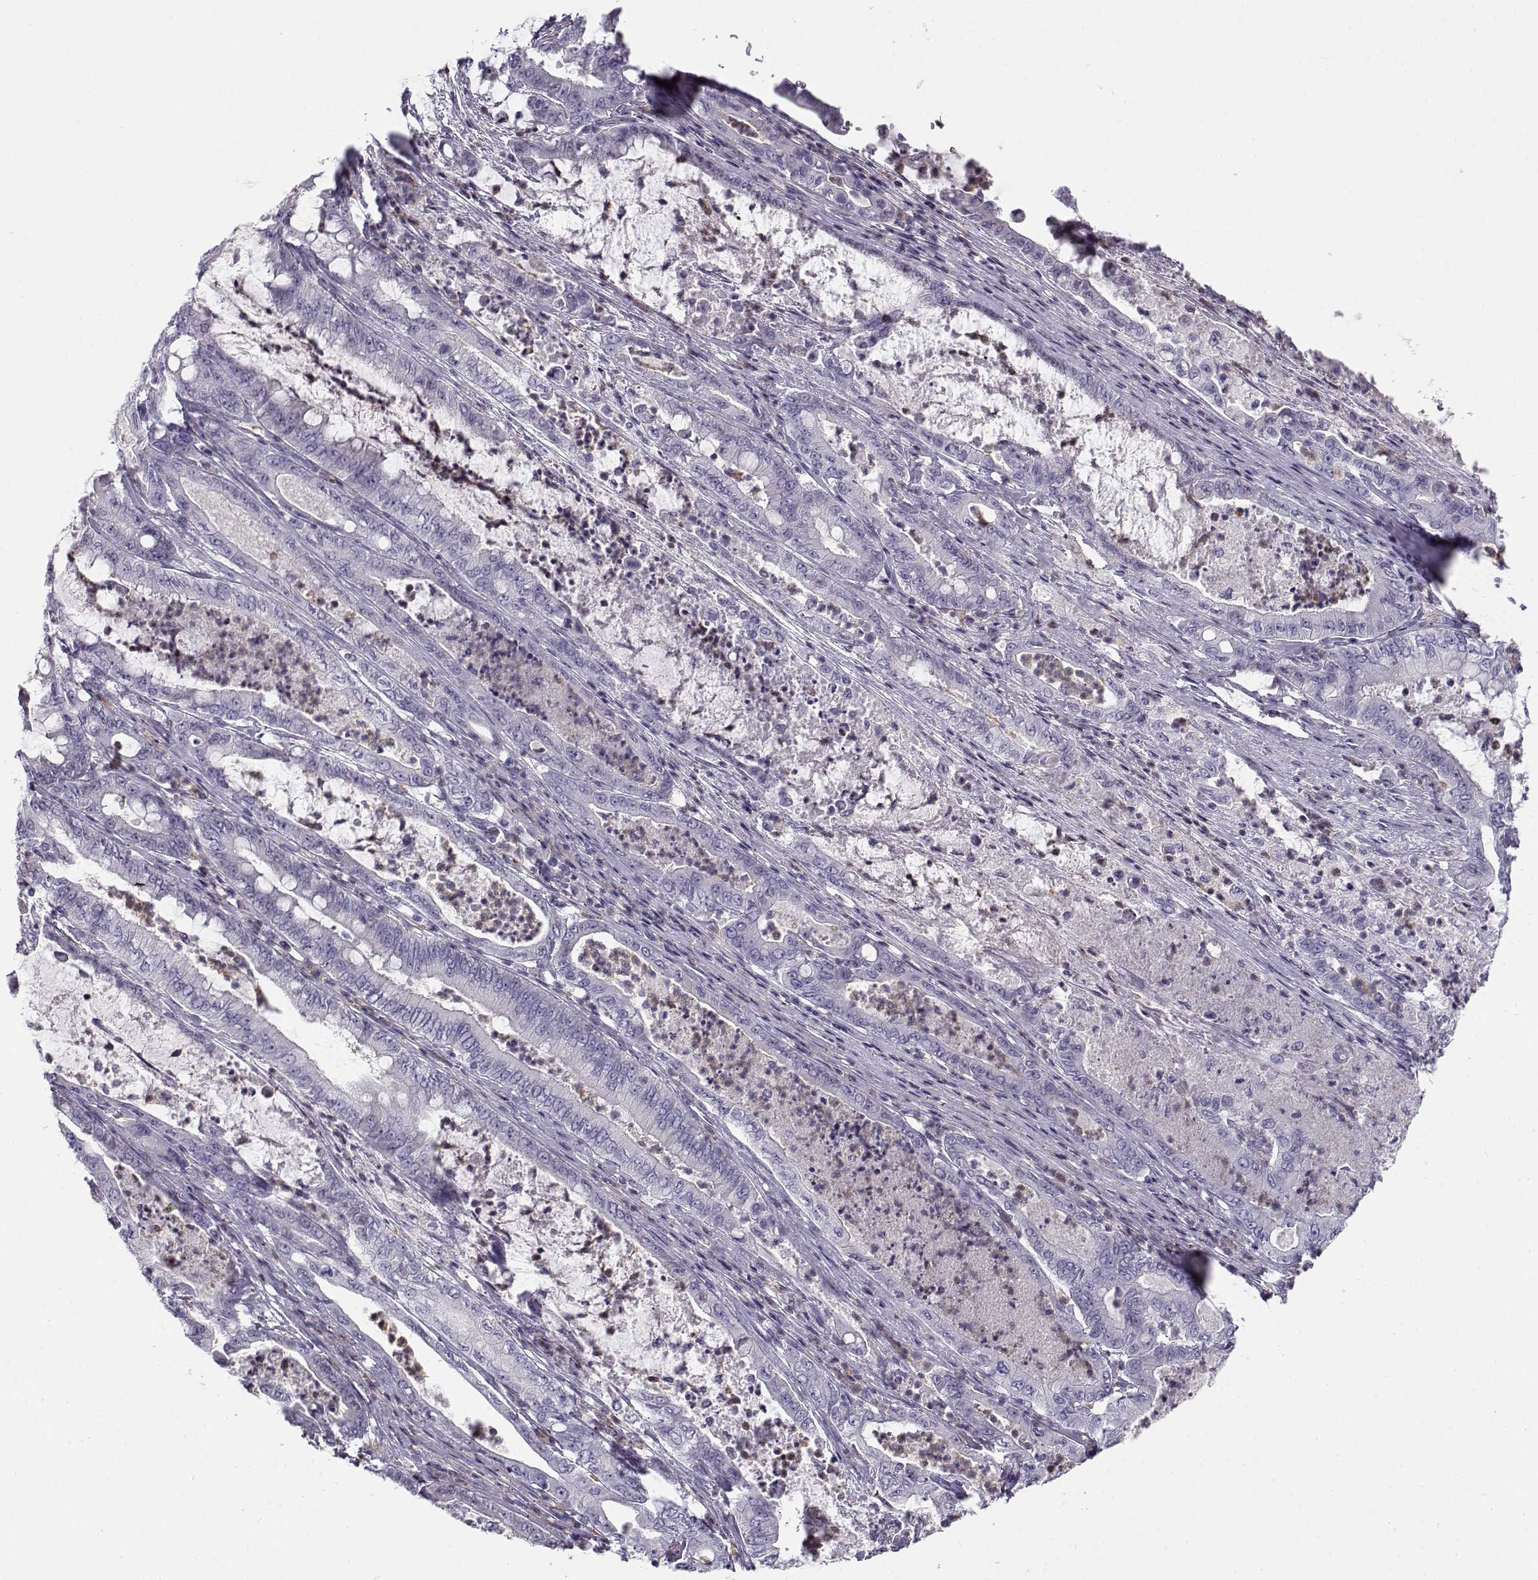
{"staining": {"intensity": "negative", "quantity": "none", "location": "none"}, "tissue": "pancreatic cancer", "cell_type": "Tumor cells", "image_type": "cancer", "snomed": [{"axis": "morphology", "description": "Adenocarcinoma, NOS"}, {"axis": "topography", "description": "Pancreas"}], "caption": "Pancreatic cancer stained for a protein using IHC shows no staining tumor cells.", "gene": "MYO1A", "patient": {"sex": "male", "age": 71}}